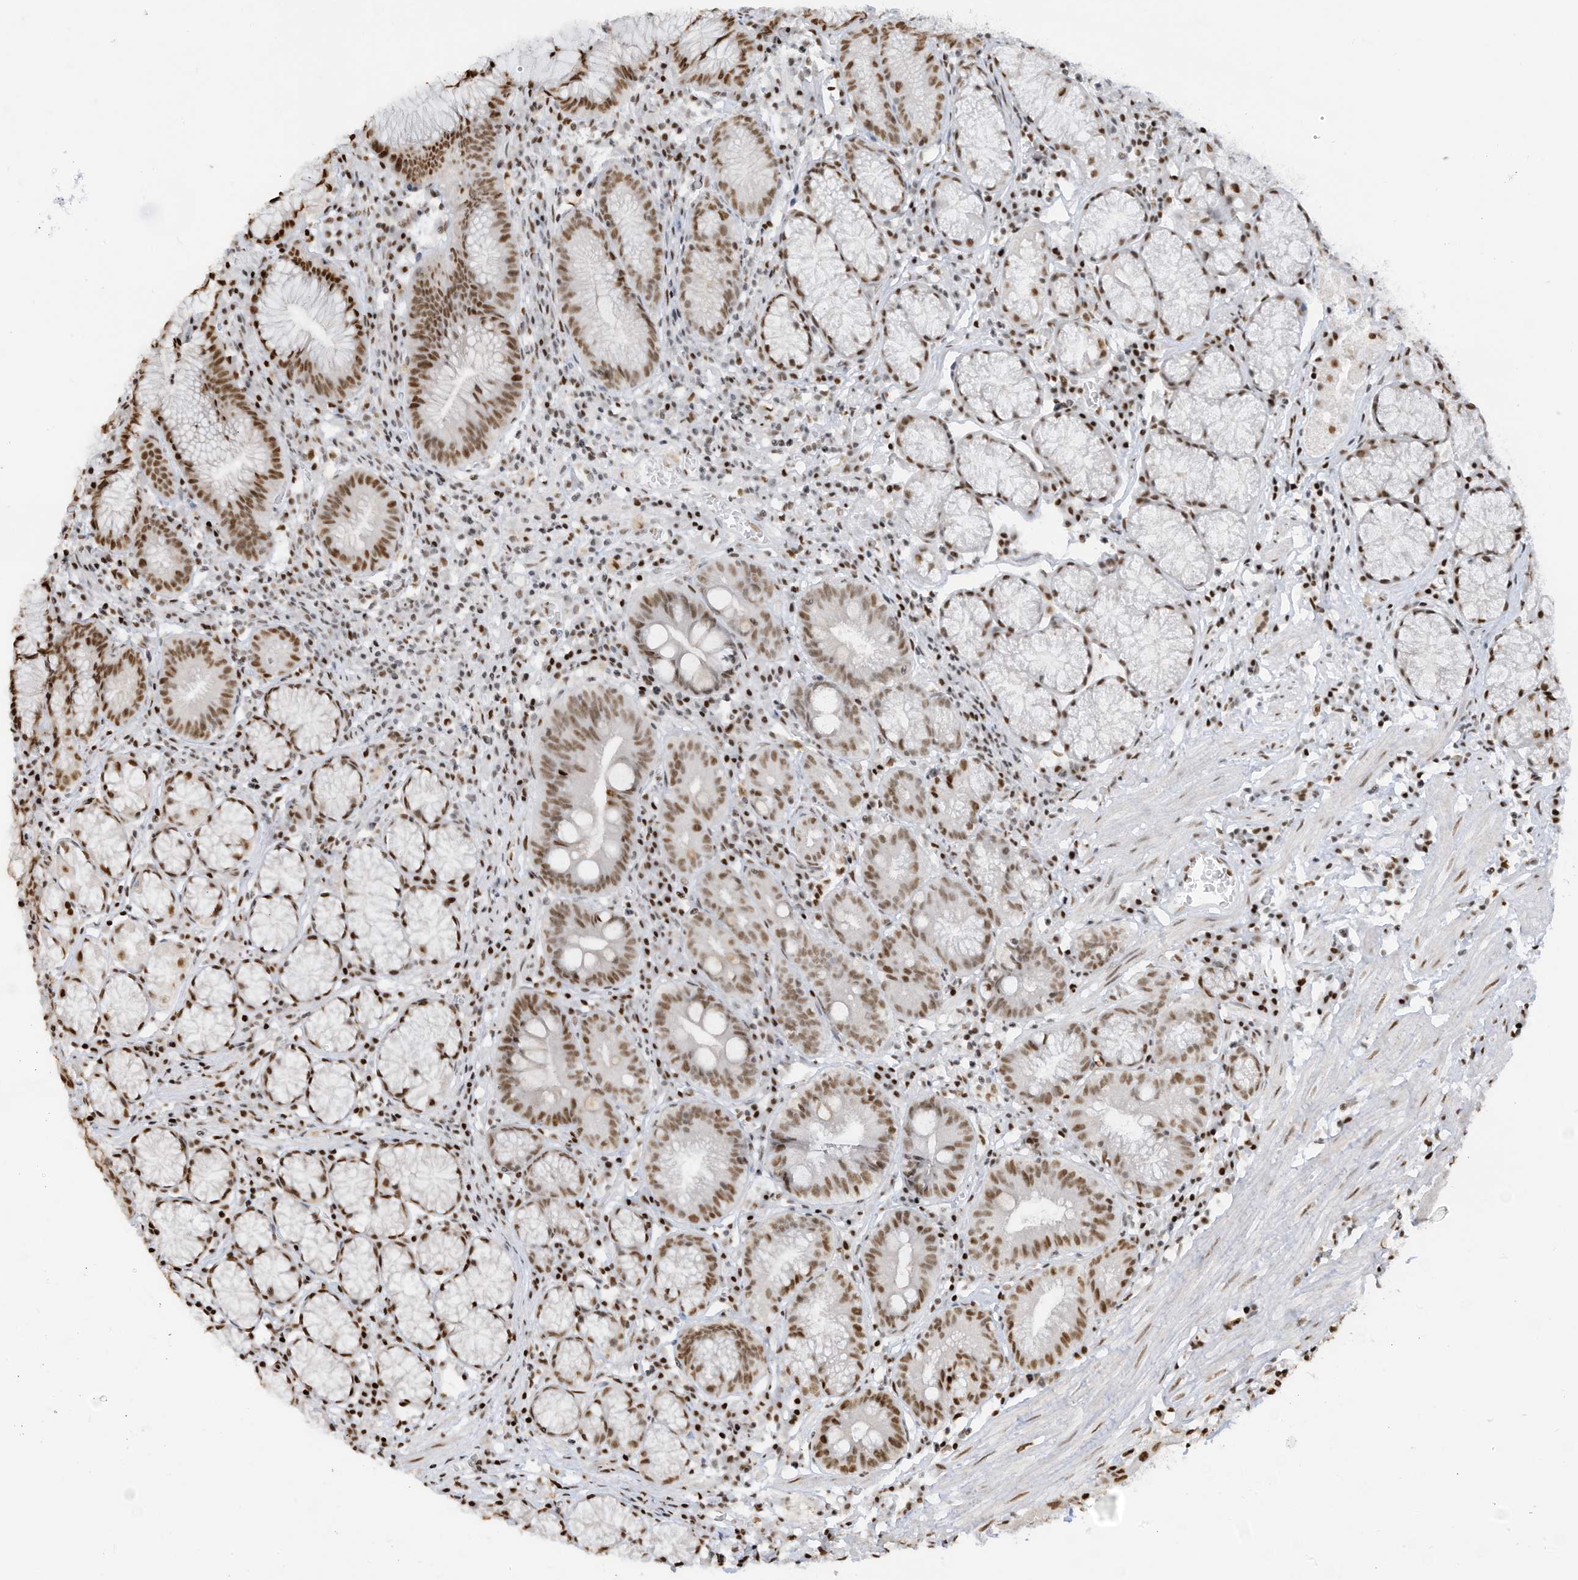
{"staining": {"intensity": "moderate", "quantity": ">75%", "location": "nuclear"}, "tissue": "stomach", "cell_type": "Glandular cells", "image_type": "normal", "snomed": [{"axis": "morphology", "description": "Normal tissue, NOS"}, {"axis": "topography", "description": "Stomach"}], "caption": "Stomach stained with DAB IHC shows medium levels of moderate nuclear staining in about >75% of glandular cells.", "gene": "SAMD15", "patient": {"sex": "male", "age": 55}}